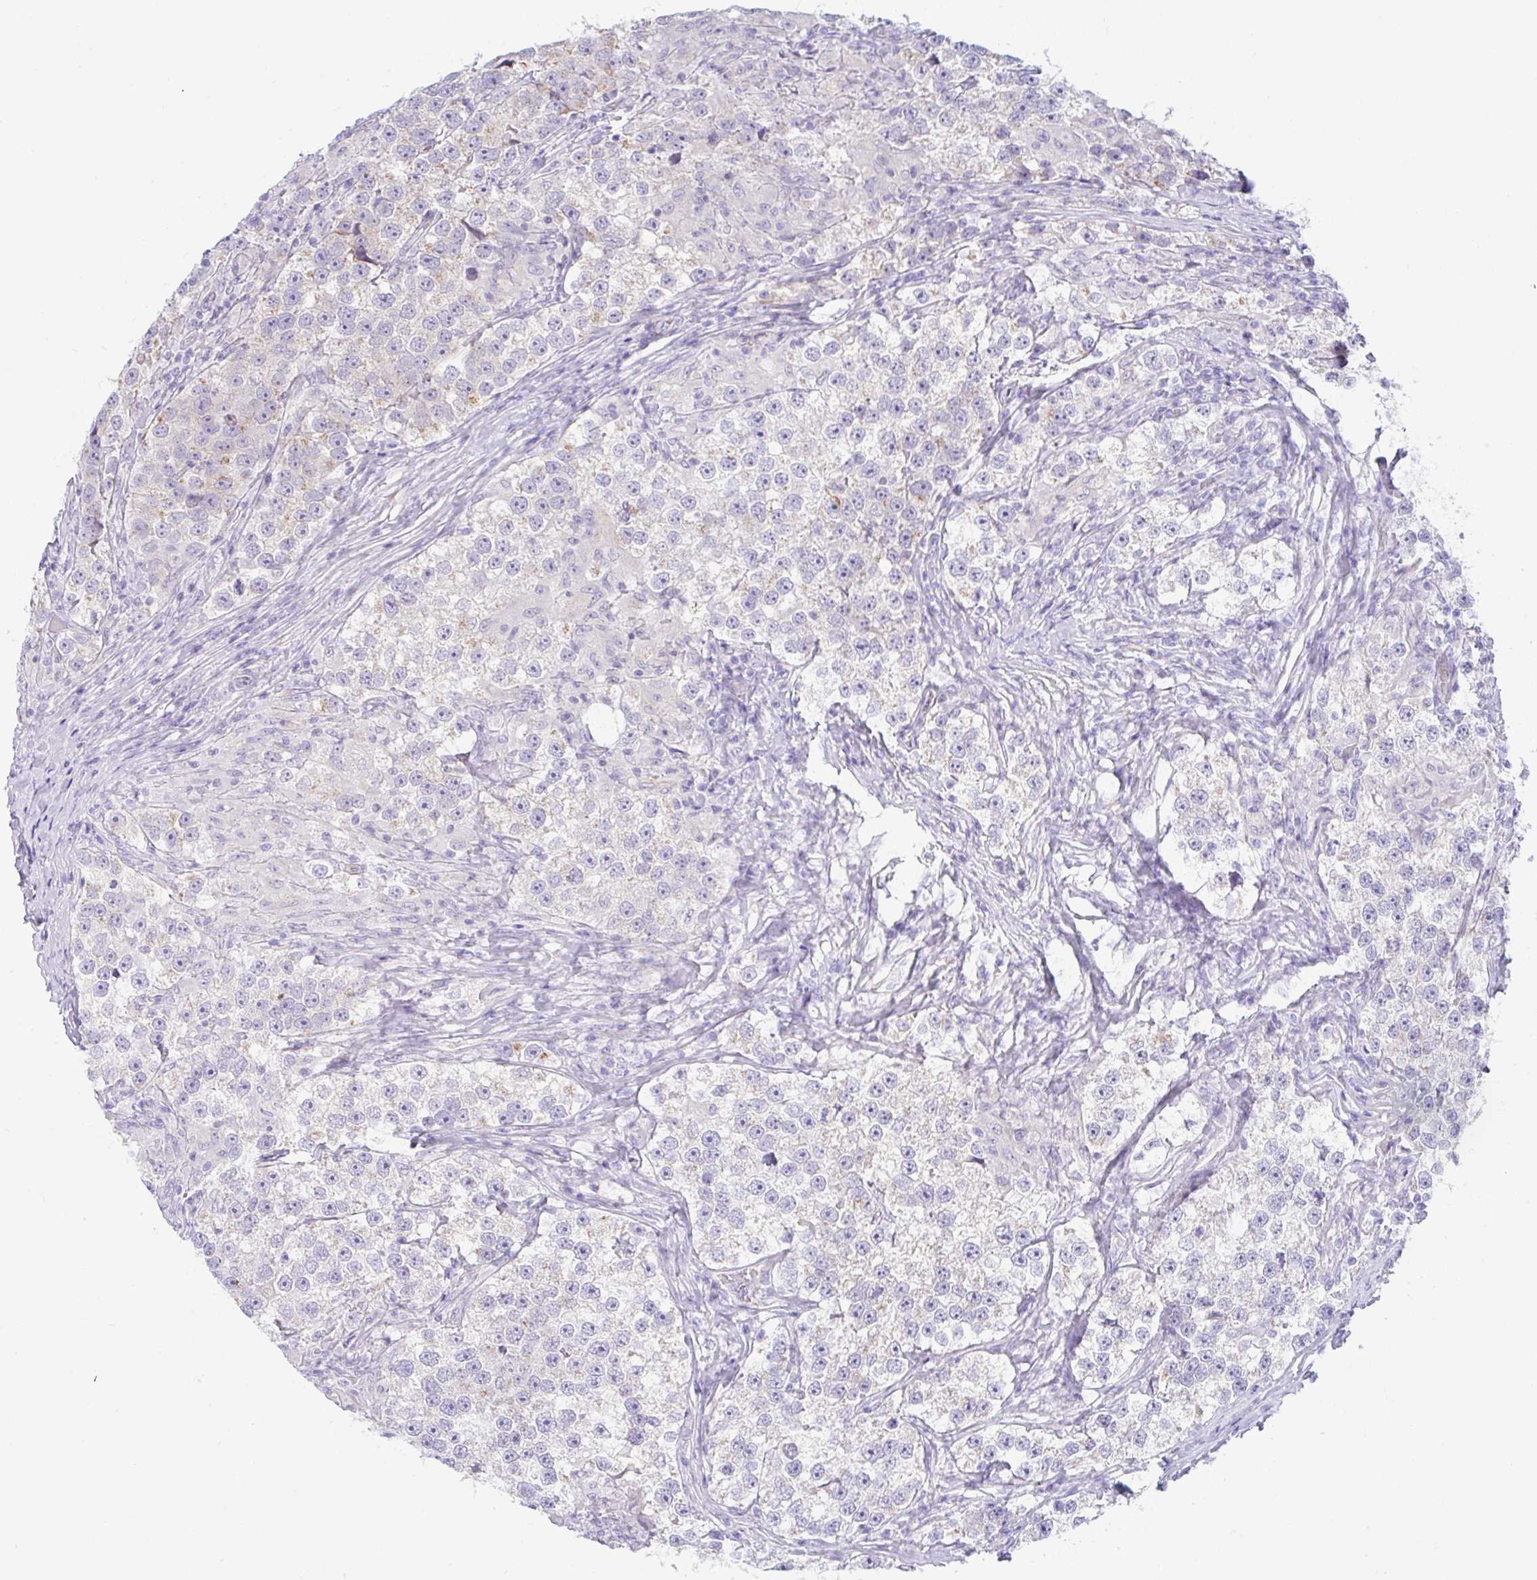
{"staining": {"intensity": "weak", "quantity": "<25%", "location": "cytoplasmic/membranous"}, "tissue": "testis cancer", "cell_type": "Tumor cells", "image_type": "cancer", "snomed": [{"axis": "morphology", "description": "Seminoma, NOS"}, {"axis": "topography", "description": "Testis"}], "caption": "An image of human testis cancer (seminoma) is negative for staining in tumor cells.", "gene": "FAM177A1", "patient": {"sex": "male", "age": 46}}